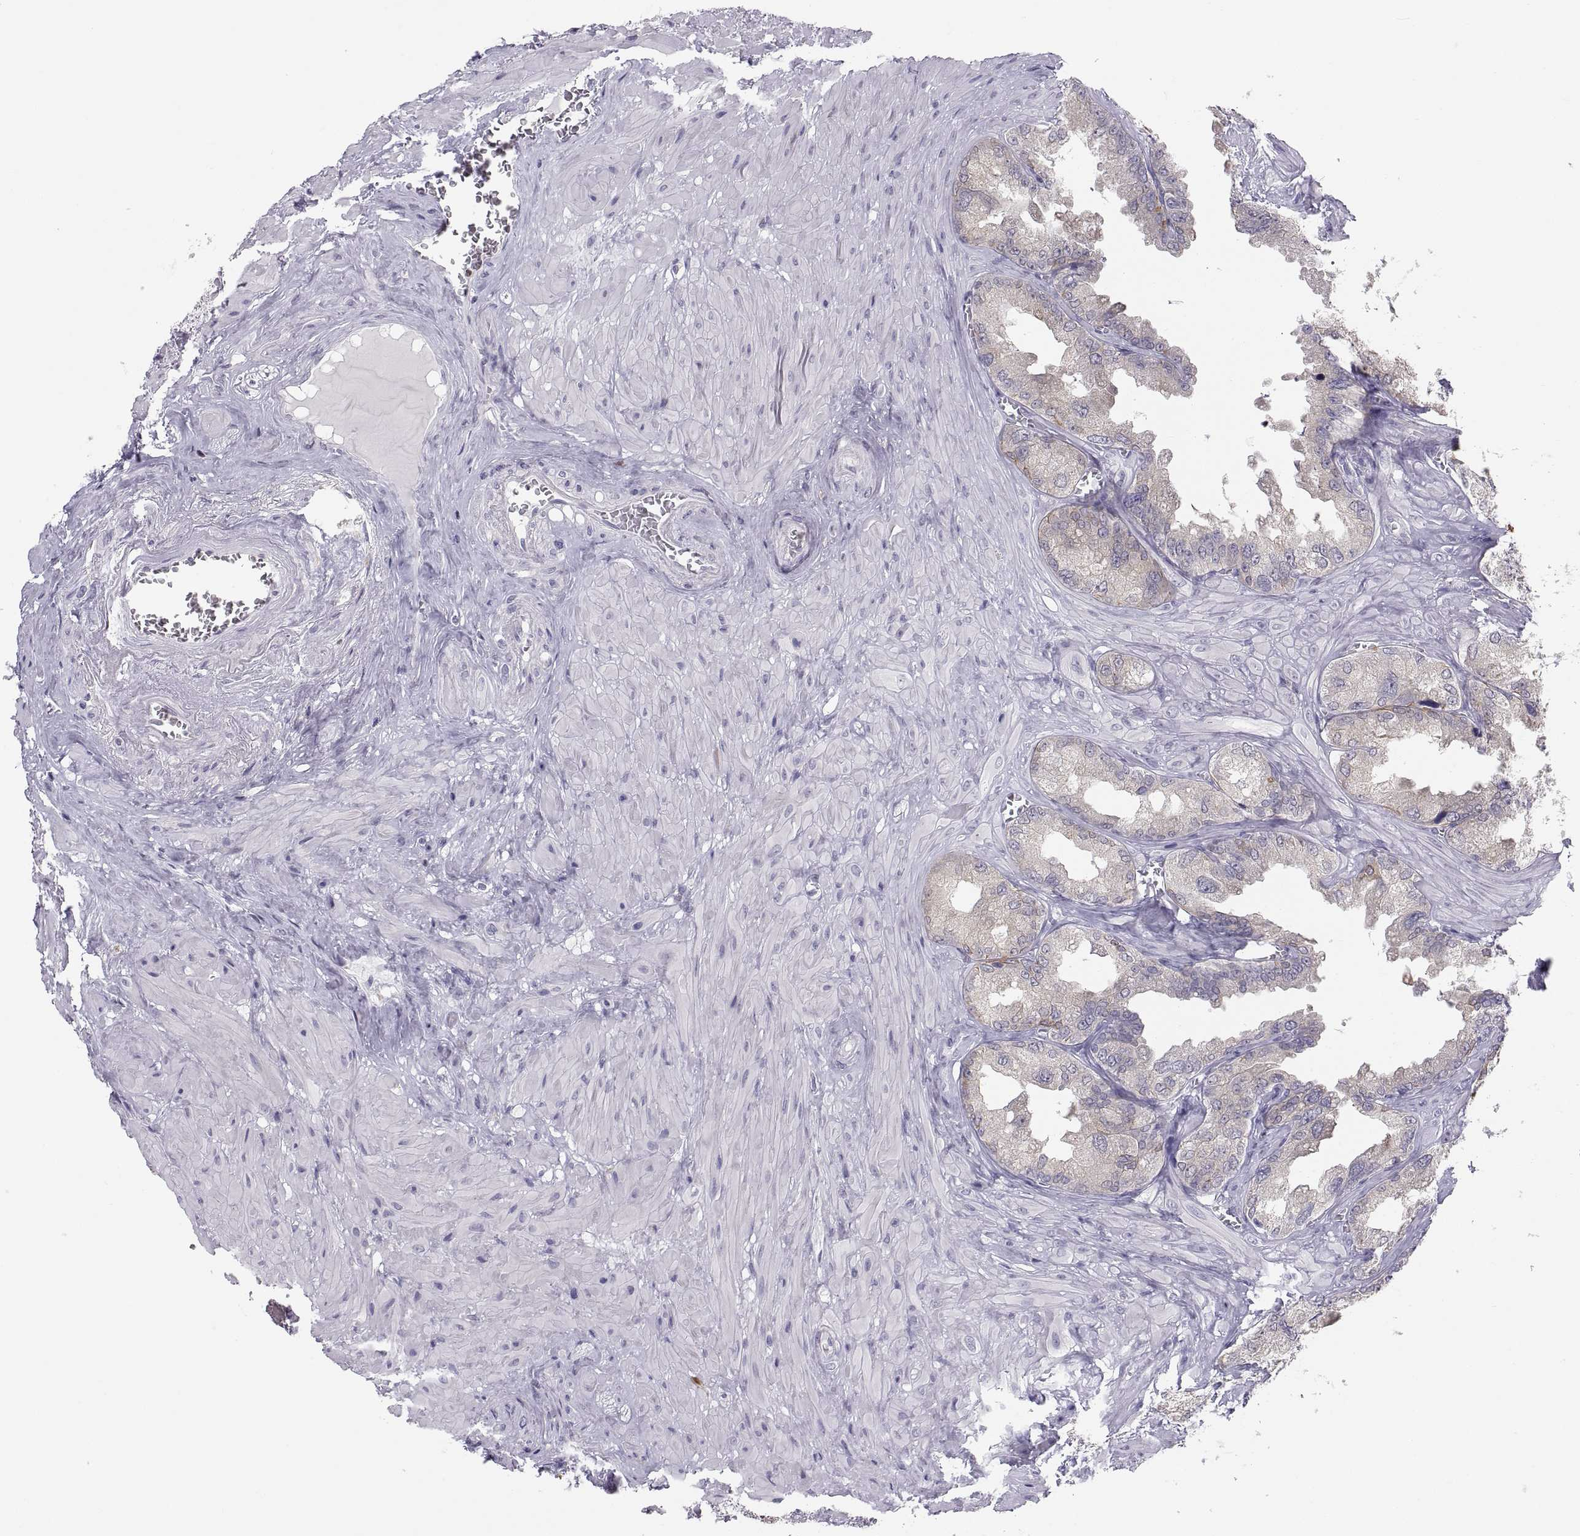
{"staining": {"intensity": "weak", "quantity": "25%-75%", "location": "cytoplasmic/membranous"}, "tissue": "seminal vesicle", "cell_type": "Glandular cells", "image_type": "normal", "snomed": [{"axis": "morphology", "description": "Normal tissue, NOS"}, {"axis": "topography", "description": "Seminal veicle"}], "caption": "Brown immunohistochemical staining in benign human seminal vesicle reveals weak cytoplasmic/membranous expression in about 25%-75% of glandular cells. (Stains: DAB in brown, nuclei in blue, Microscopy: brightfield microscopy at high magnification).", "gene": "ERO1A", "patient": {"sex": "male", "age": 72}}